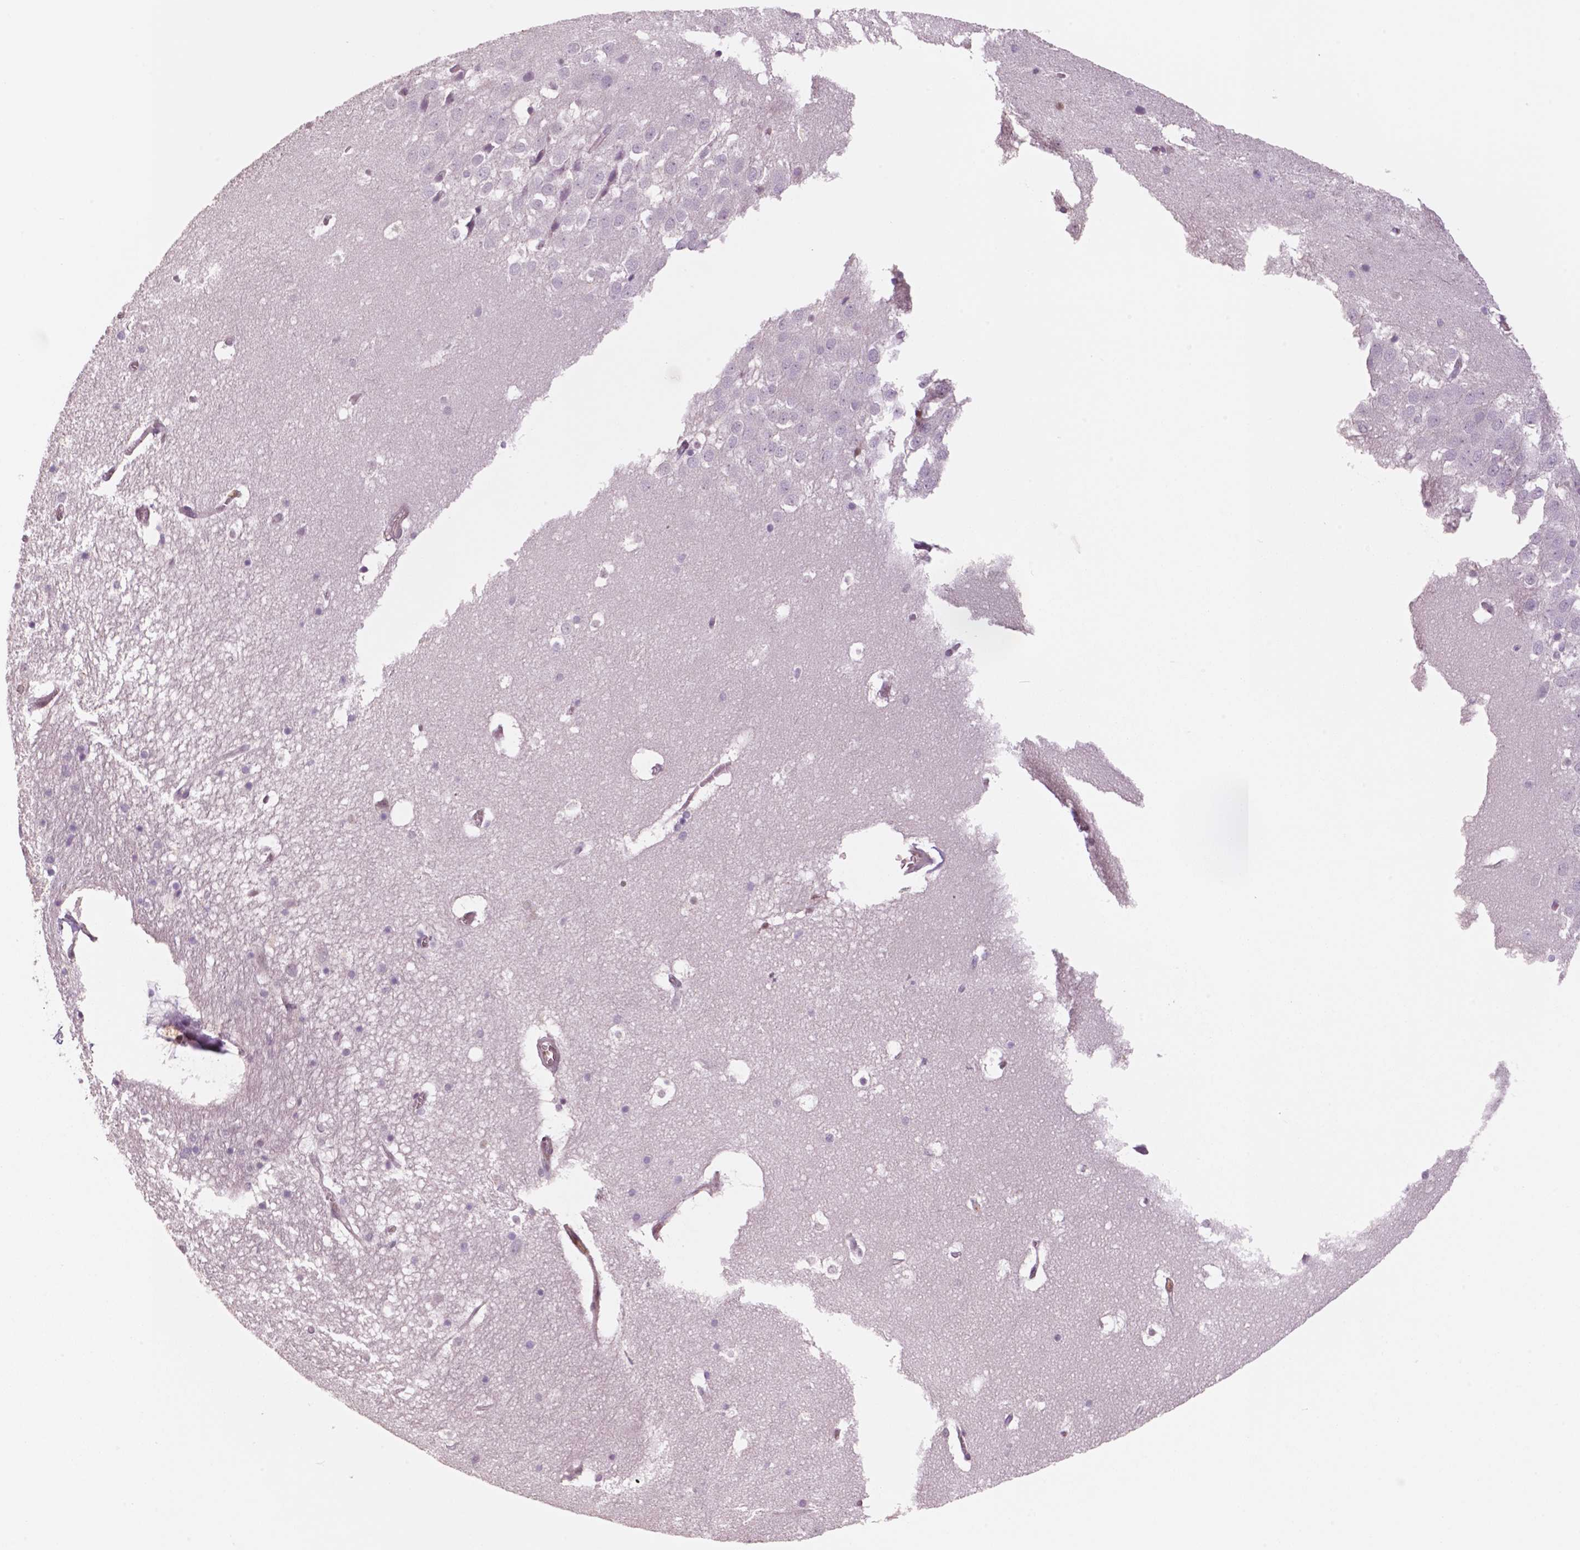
{"staining": {"intensity": "negative", "quantity": "none", "location": "none"}, "tissue": "hippocampus", "cell_type": "Glial cells", "image_type": "normal", "snomed": [{"axis": "morphology", "description": "Normal tissue, NOS"}, {"axis": "topography", "description": "Hippocampus"}], "caption": "A high-resolution photomicrograph shows immunohistochemistry (IHC) staining of unremarkable hippocampus, which reveals no significant staining in glial cells.", "gene": "STAT3", "patient": {"sex": "male", "age": 45}}